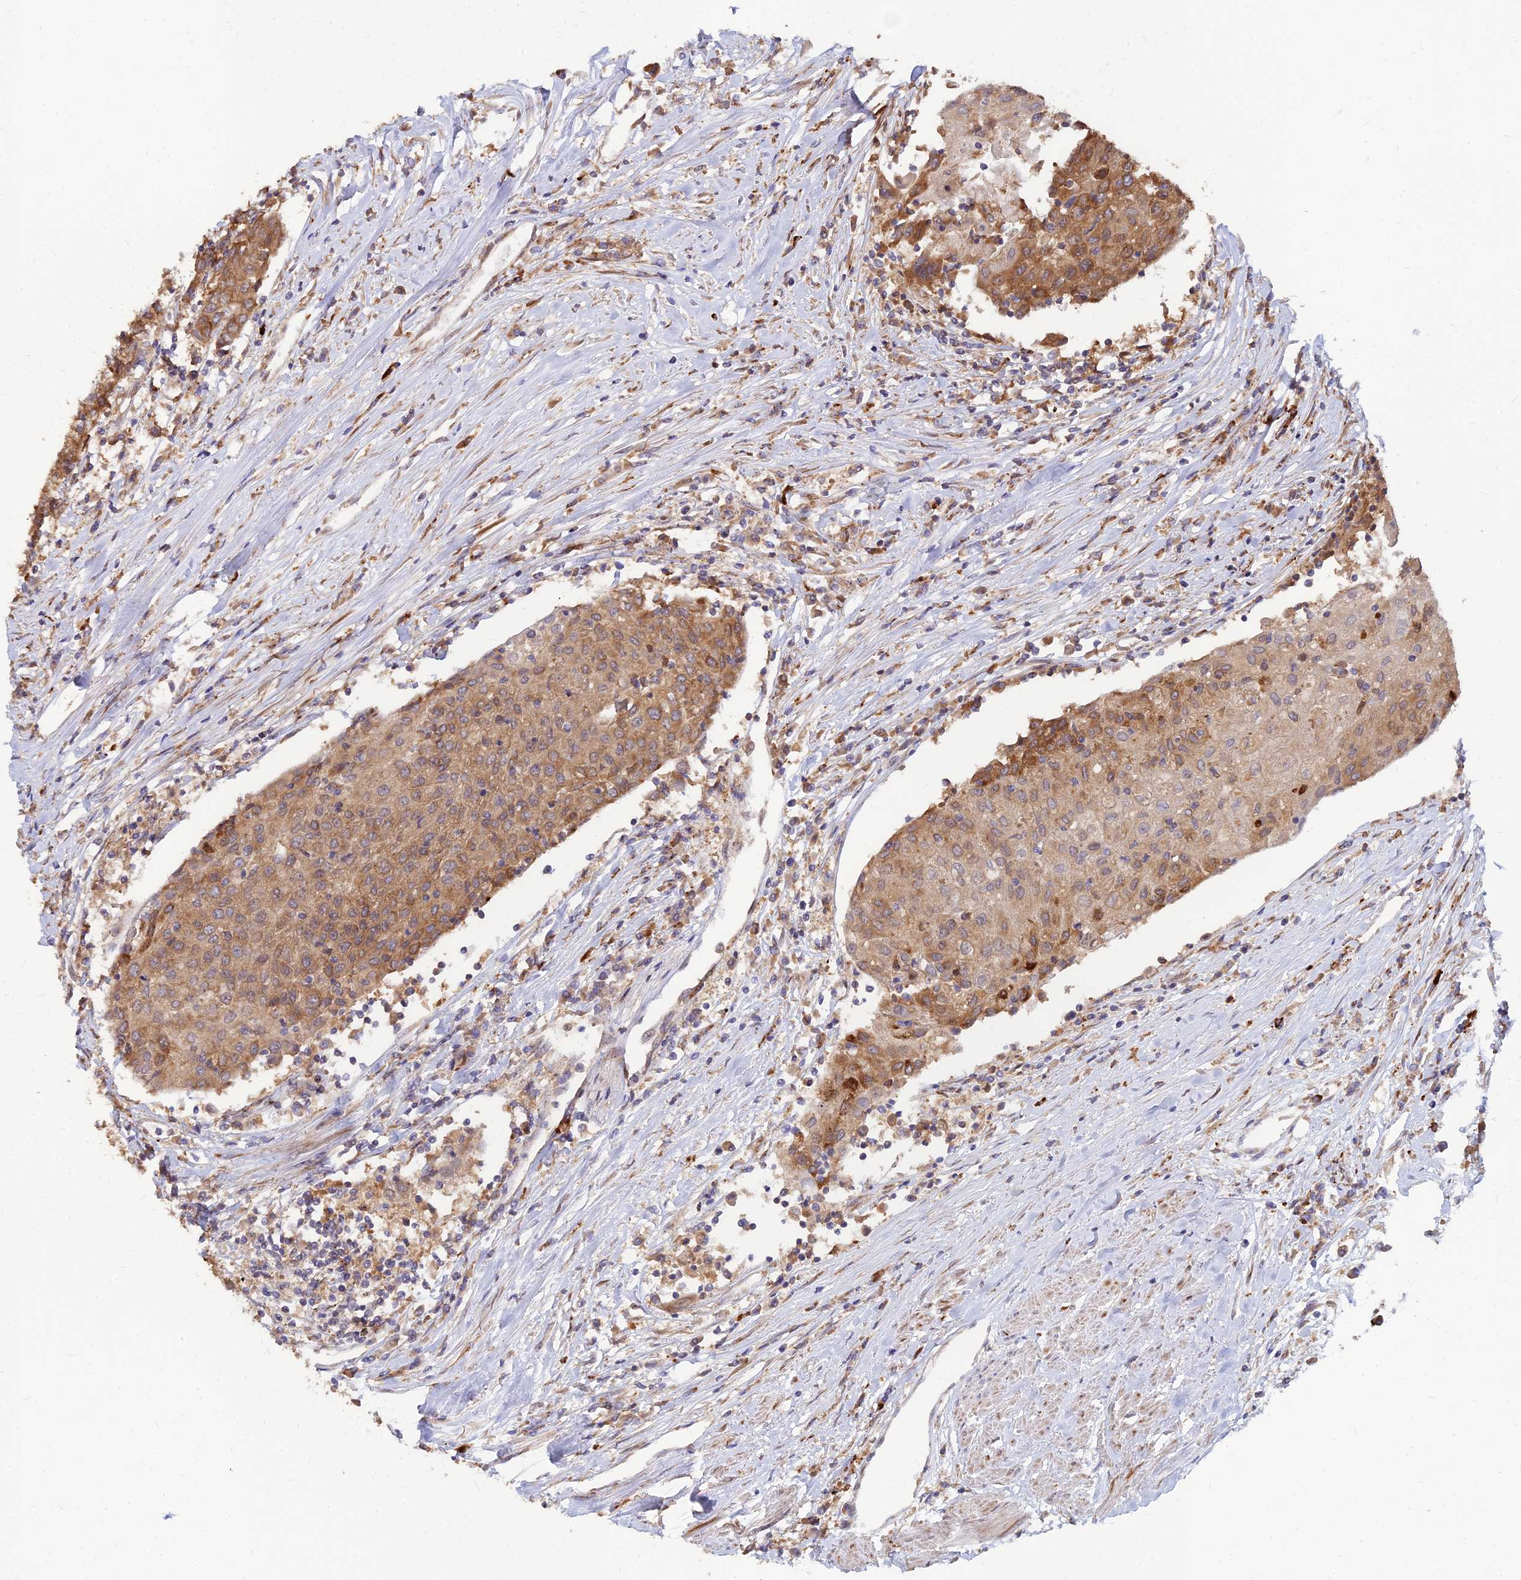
{"staining": {"intensity": "moderate", "quantity": ">75%", "location": "cytoplasmic/membranous"}, "tissue": "urothelial cancer", "cell_type": "Tumor cells", "image_type": "cancer", "snomed": [{"axis": "morphology", "description": "Urothelial carcinoma, High grade"}, {"axis": "topography", "description": "Urinary bladder"}], "caption": "A medium amount of moderate cytoplasmic/membranous positivity is seen in about >75% of tumor cells in urothelial carcinoma (high-grade) tissue. (Stains: DAB in brown, nuclei in blue, Microscopy: brightfield microscopy at high magnification).", "gene": "CCT6B", "patient": {"sex": "female", "age": 85}}